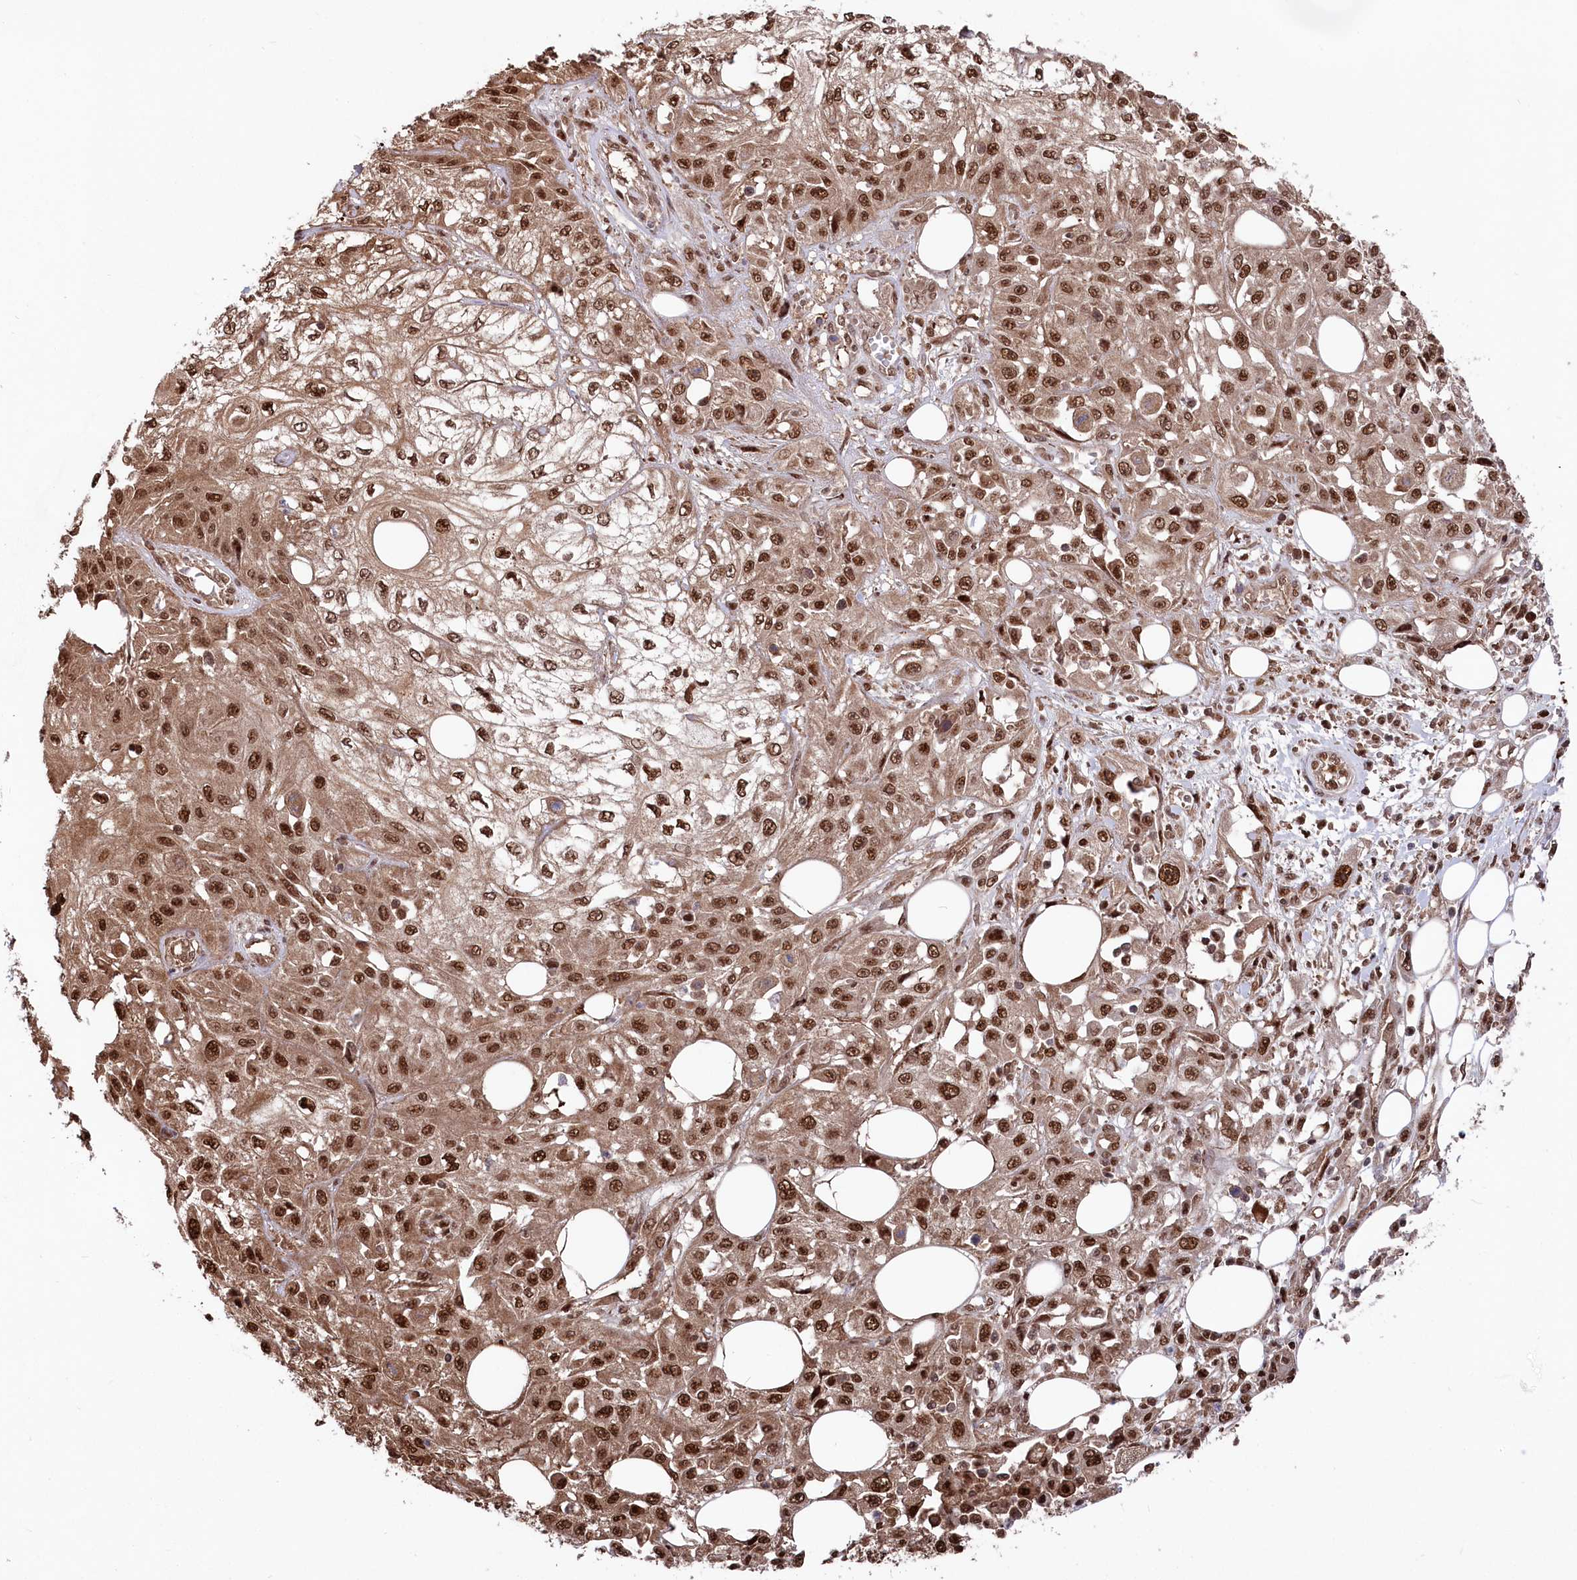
{"staining": {"intensity": "strong", "quantity": ">75%", "location": "cytoplasmic/membranous,nuclear"}, "tissue": "skin cancer", "cell_type": "Tumor cells", "image_type": "cancer", "snomed": [{"axis": "morphology", "description": "Squamous cell carcinoma, NOS"}, {"axis": "morphology", "description": "Squamous cell carcinoma, metastatic, NOS"}, {"axis": "topography", "description": "Skin"}, {"axis": "topography", "description": "Lymph node"}], "caption": "Immunohistochemistry (IHC) (DAB (3,3'-diaminobenzidine)) staining of skin squamous cell carcinoma exhibits strong cytoplasmic/membranous and nuclear protein staining in approximately >75% of tumor cells.", "gene": "PSMA1", "patient": {"sex": "male", "age": 75}}